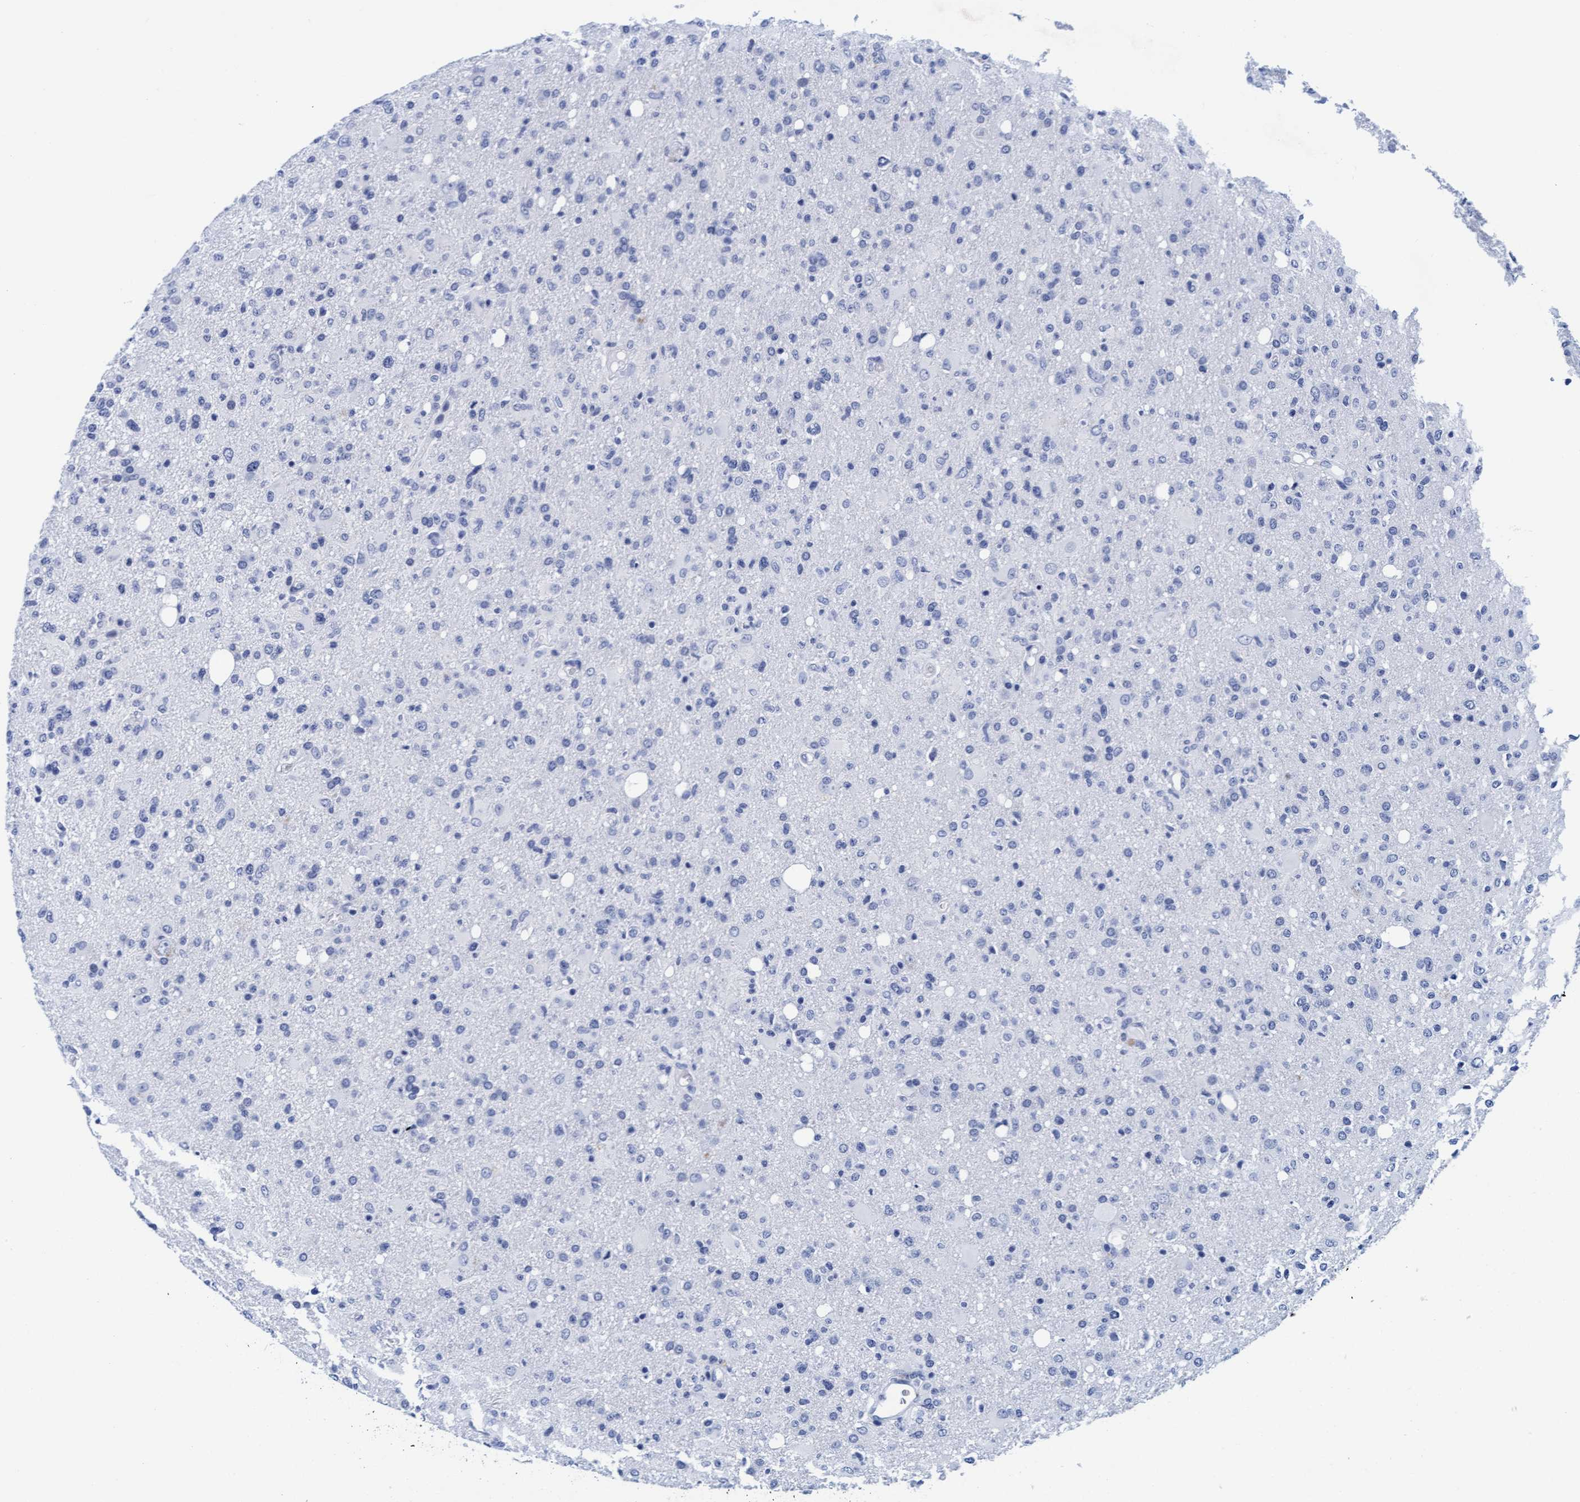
{"staining": {"intensity": "negative", "quantity": "none", "location": "none"}, "tissue": "glioma", "cell_type": "Tumor cells", "image_type": "cancer", "snomed": [{"axis": "morphology", "description": "Glioma, malignant, High grade"}, {"axis": "topography", "description": "Brain"}], "caption": "Tumor cells show no significant protein positivity in malignant glioma (high-grade).", "gene": "ARSG", "patient": {"sex": "female", "age": 57}}